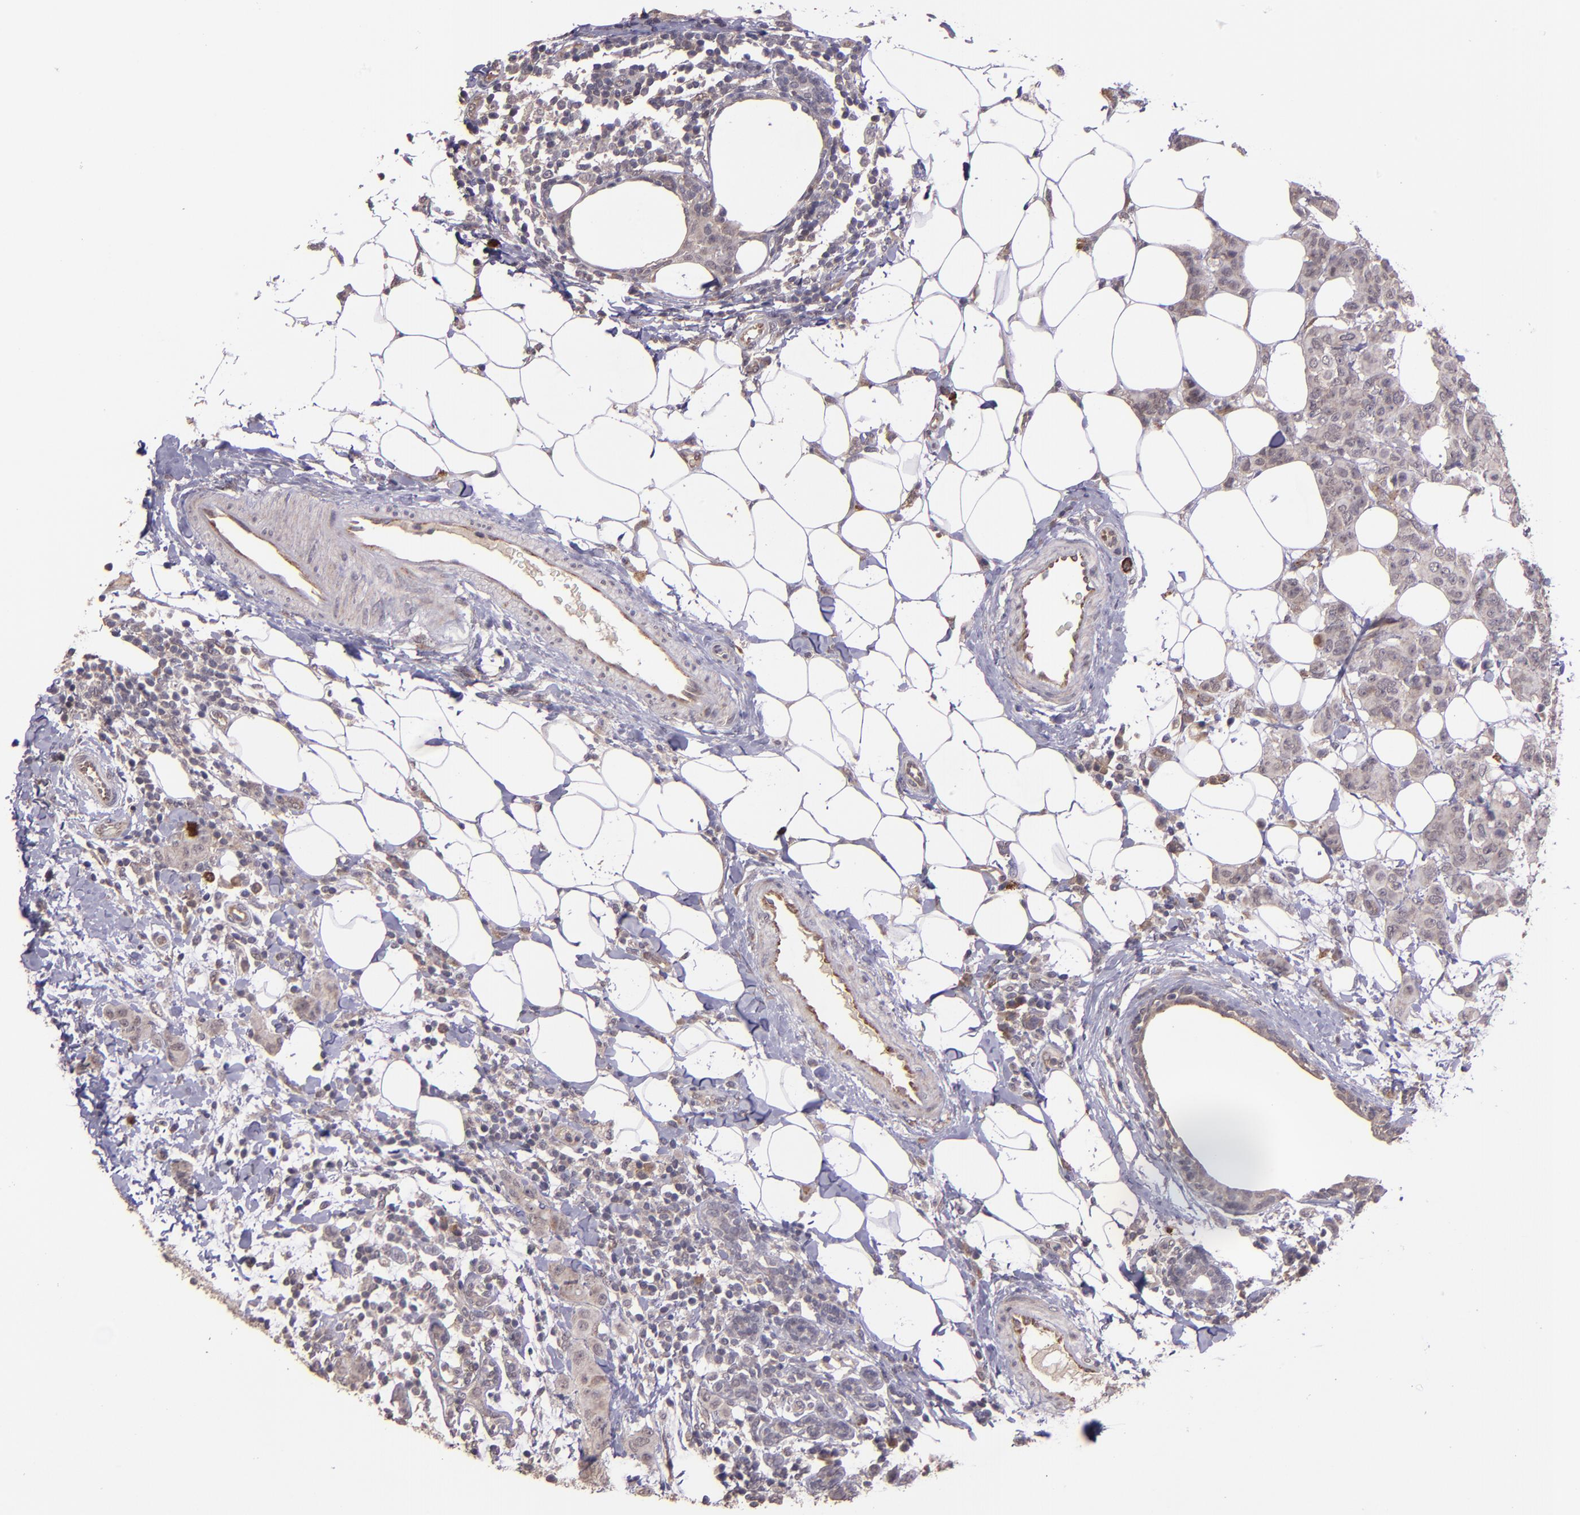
{"staining": {"intensity": "weak", "quantity": ">75%", "location": "cytoplasmic/membranous"}, "tissue": "breast cancer", "cell_type": "Tumor cells", "image_type": "cancer", "snomed": [{"axis": "morphology", "description": "Duct carcinoma"}, {"axis": "topography", "description": "Breast"}], "caption": "Breast cancer (intraductal carcinoma) stained with IHC reveals weak cytoplasmic/membranous positivity in about >75% of tumor cells.", "gene": "TAF7L", "patient": {"sex": "female", "age": 40}}